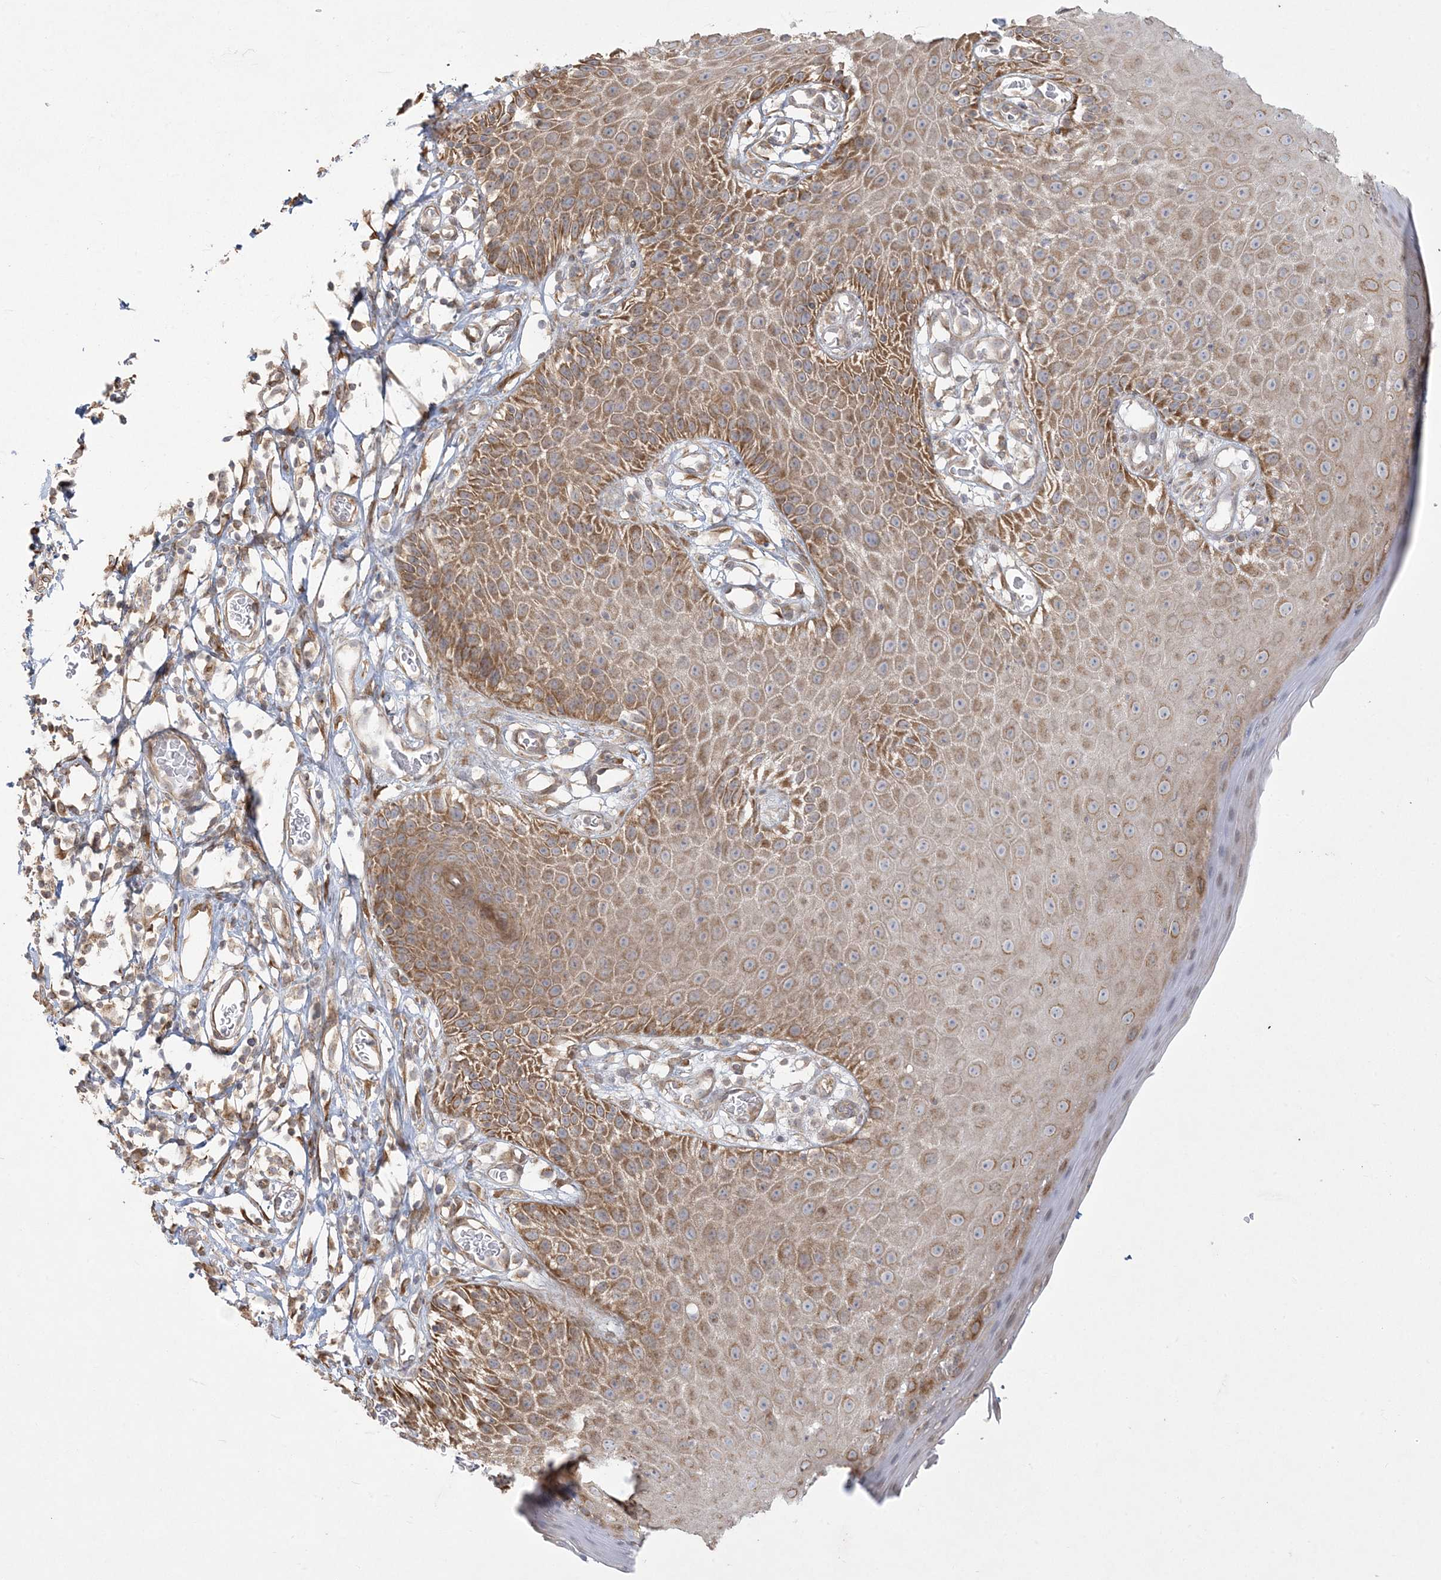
{"staining": {"intensity": "strong", "quantity": "25%-75%", "location": "cytoplasmic/membranous"}, "tissue": "skin", "cell_type": "Epidermal cells", "image_type": "normal", "snomed": [{"axis": "morphology", "description": "Normal tissue, NOS"}, {"axis": "topography", "description": "Vulva"}], "caption": "Immunohistochemistry (IHC) staining of benign skin, which demonstrates high levels of strong cytoplasmic/membranous expression in approximately 25%-75% of epidermal cells indicating strong cytoplasmic/membranous protein staining. The staining was performed using DAB (3,3'-diaminobenzidine) (brown) for protein detection and nuclei were counterstained in hematoxylin (blue).", "gene": "ZC3H6", "patient": {"sex": "female", "age": 68}}